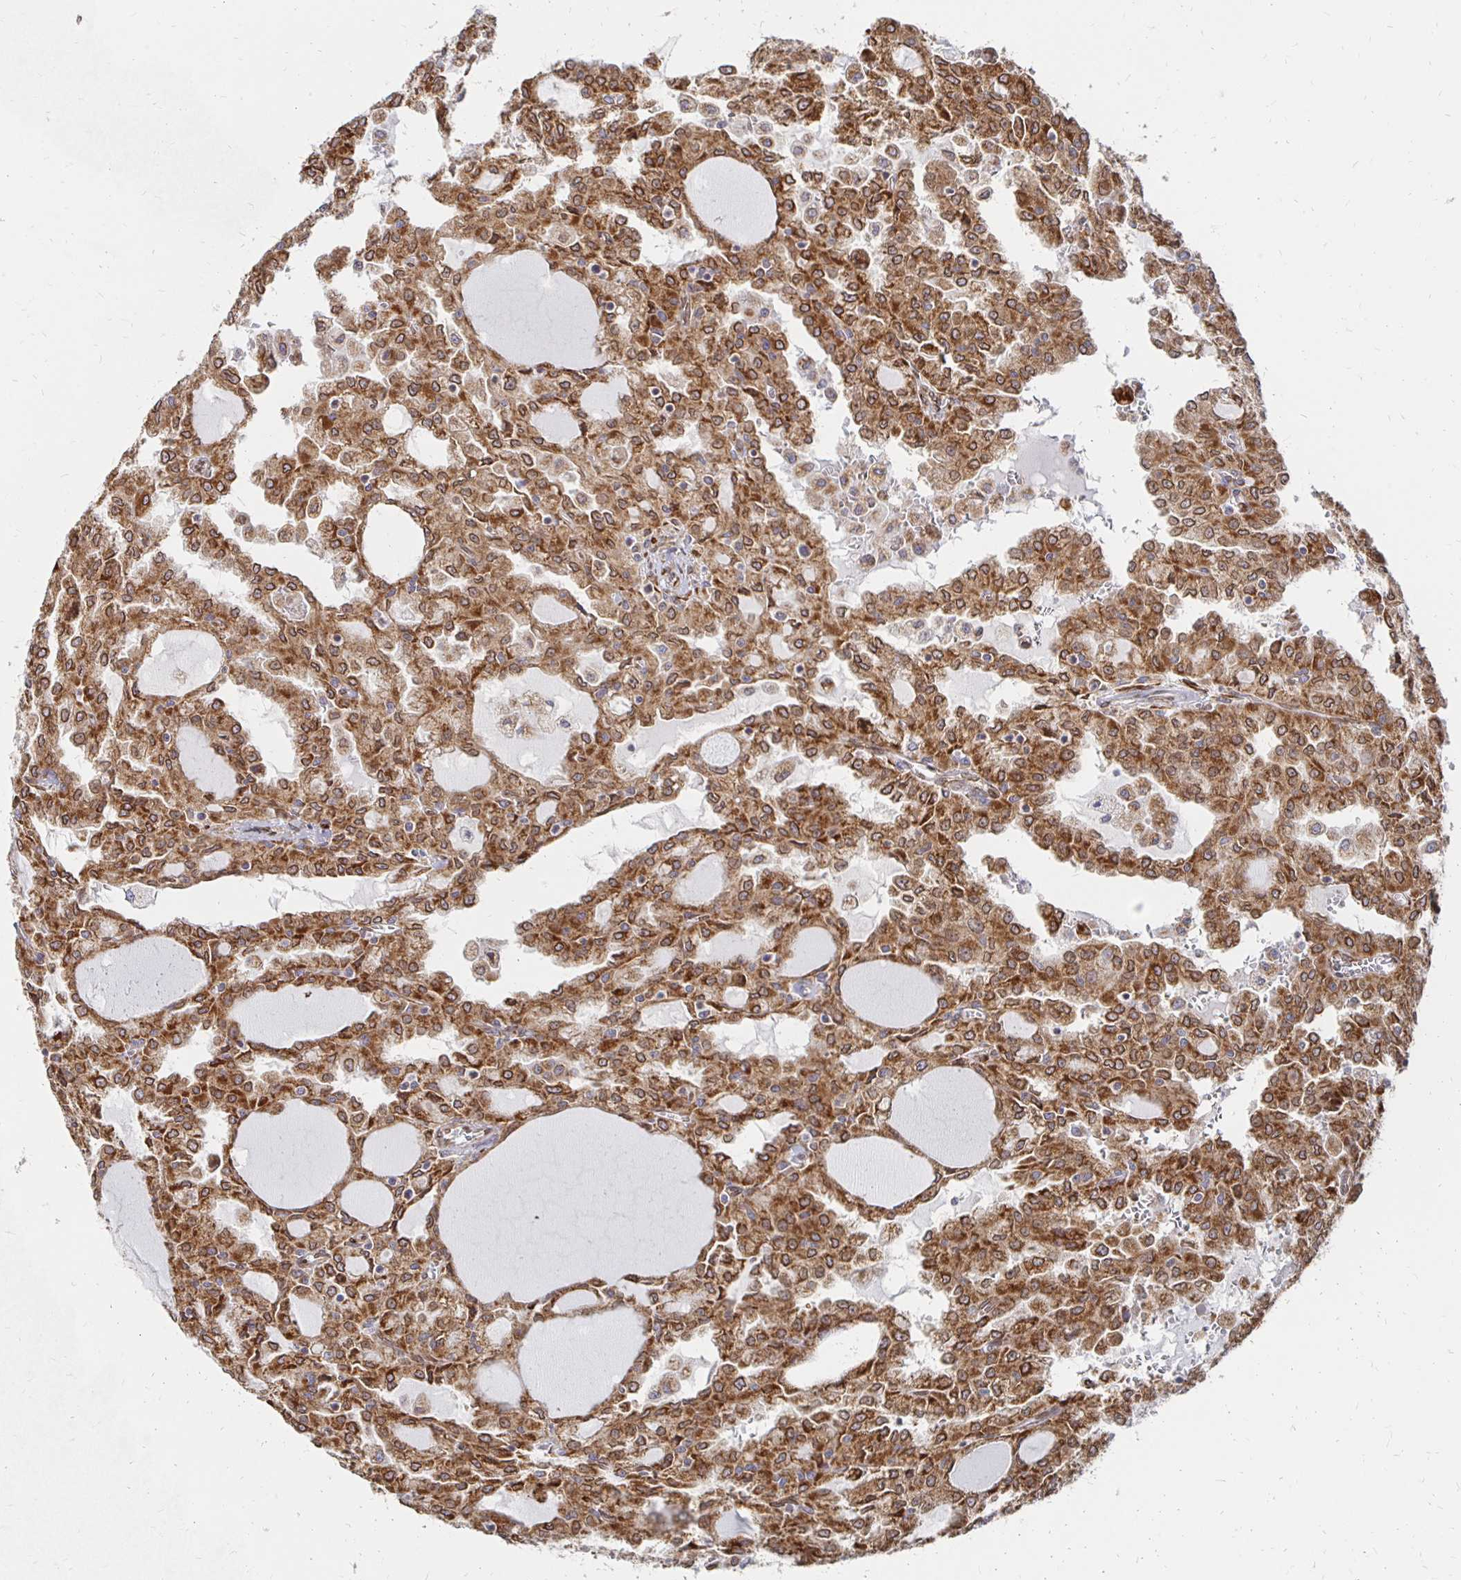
{"staining": {"intensity": "strong", "quantity": ">75%", "location": "cytoplasmic/membranous,nuclear"}, "tissue": "head and neck cancer", "cell_type": "Tumor cells", "image_type": "cancer", "snomed": [{"axis": "morphology", "description": "Adenocarcinoma, NOS"}, {"axis": "topography", "description": "Head-Neck"}], "caption": "The photomicrograph shows immunohistochemical staining of adenocarcinoma (head and neck). There is strong cytoplasmic/membranous and nuclear positivity is appreciated in about >75% of tumor cells. The staining was performed using DAB (3,3'-diaminobenzidine) to visualize the protein expression in brown, while the nuclei were stained in blue with hematoxylin (Magnification: 20x).", "gene": "PELI3", "patient": {"sex": "male", "age": 64}}